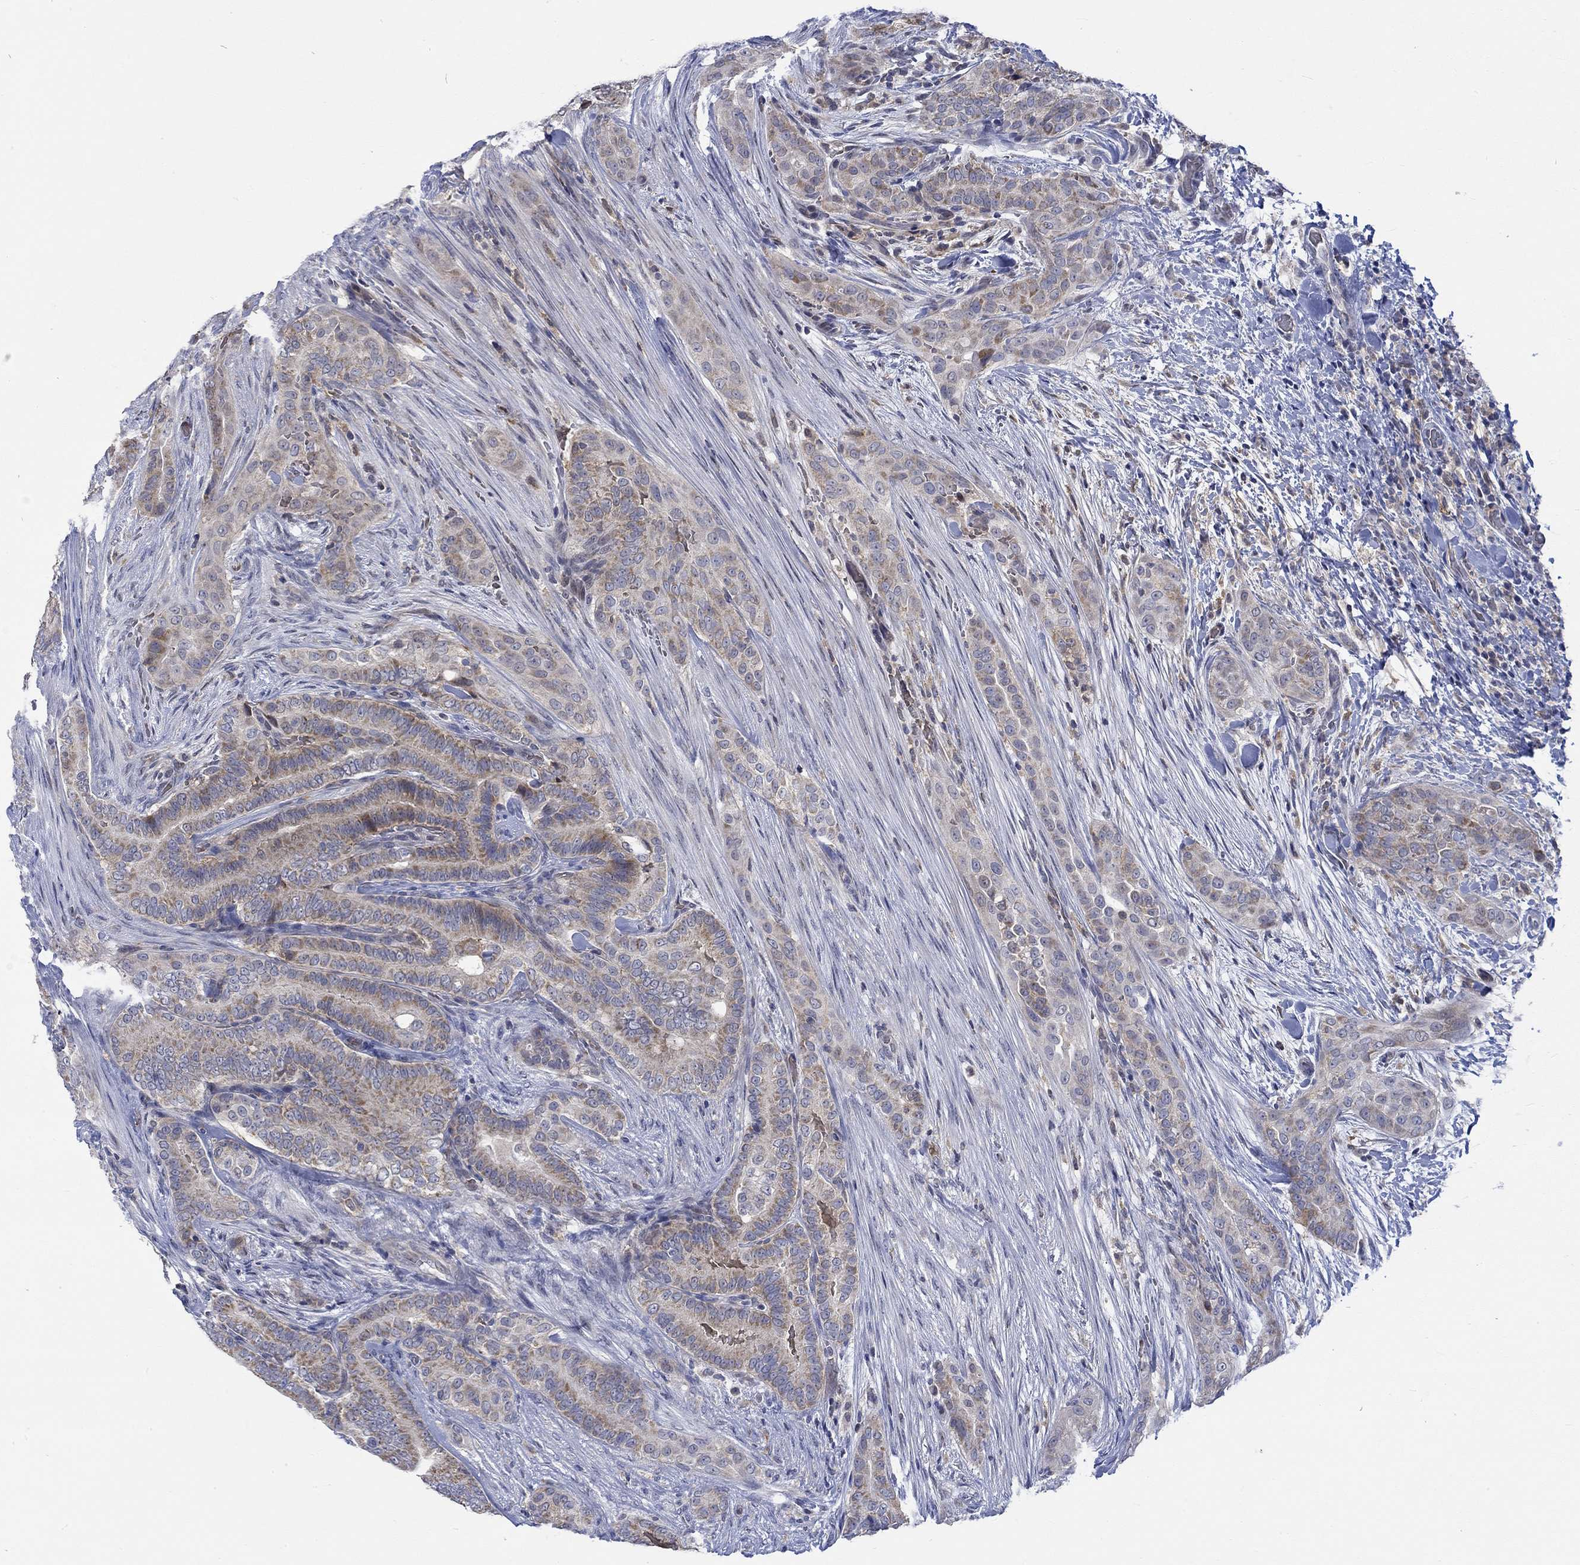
{"staining": {"intensity": "moderate", "quantity": "25%-75%", "location": "cytoplasmic/membranous"}, "tissue": "thyroid cancer", "cell_type": "Tumor cells", "image_type": "cancer", "snomed": [{"axis": "morphology", "description": "Papillary adenocarcinoma, NOS"}, {"axis": "topography", "description": "Thyroid gland"}], "caption": "A brown stain labels moderate cytoplasmic/membranous staining of a protein in human thyroid cancer (papillary adenocarcinoma) tumor cells. The protein is stained brown, and the nuclei are stained in blue (DAB IHC with brightfield microscopy, high magnification).", "gene": "WASF1", "patient": {"sex": "male", "age": 61}}